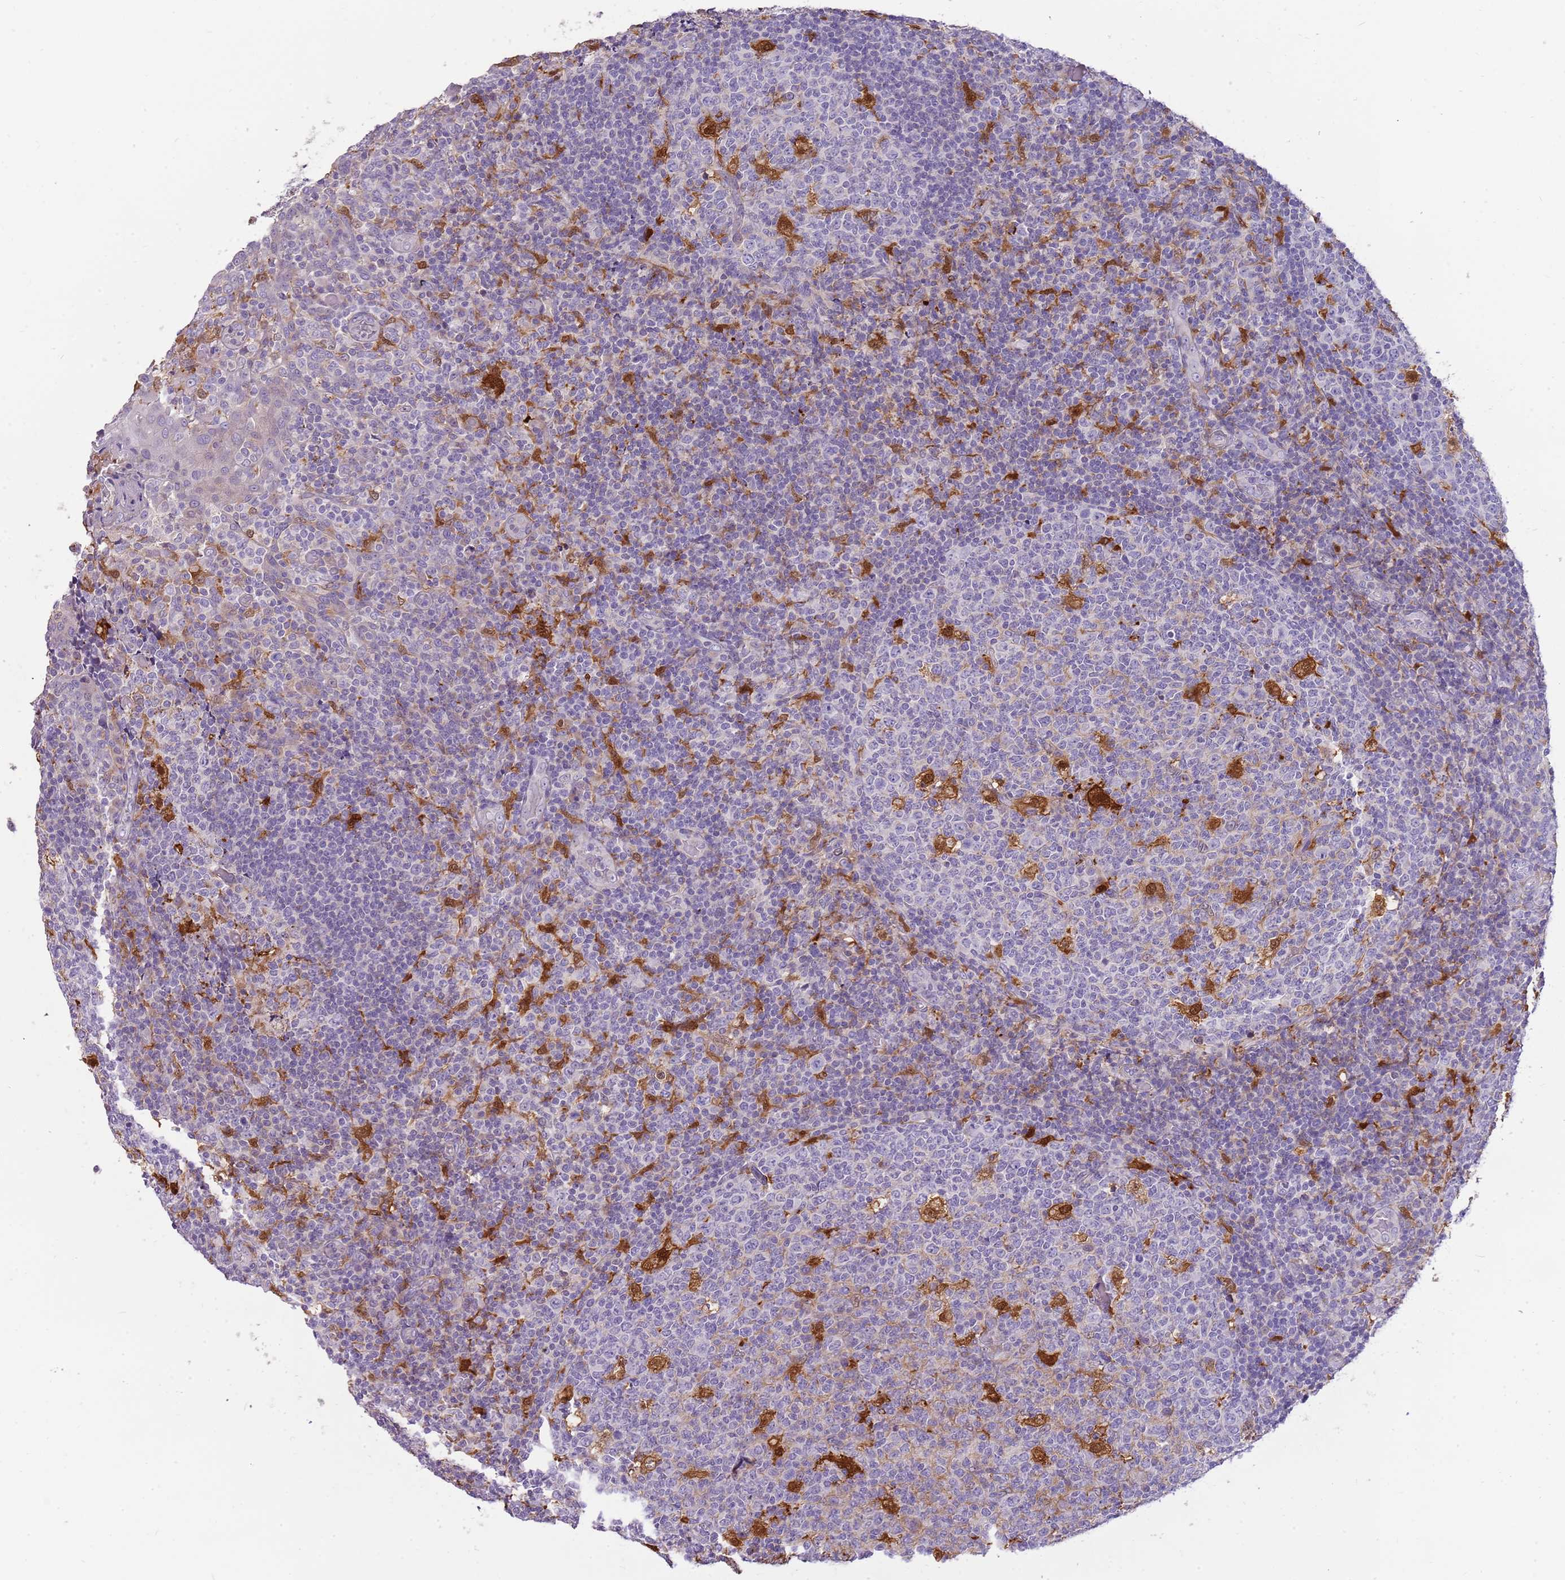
{"staining": {"intensity": "moderate", "quantity": "<25%", "location": "cytoplasmic/membranous"}, "tissue": "tonsil", "cell_type": "Germinal center cells", "image_type": "normal", "snomed": [{"axis": "morphology", "description": "Normal tissue, NOS"}, {"axis": "topography", "description": "Tonsil"}], "caption": "Immunohistochemistry (DAB (3,3'-diaminobenzidine)) staining of unremarkable tonsil displays moderate cytoplasmic/membranous protein expression in about <25% of germinal center cells. (IHC, brightfield microscopy, high magnification).", "gene": "DIPK1C", "patient": {"sex": "female", "age": 19}}